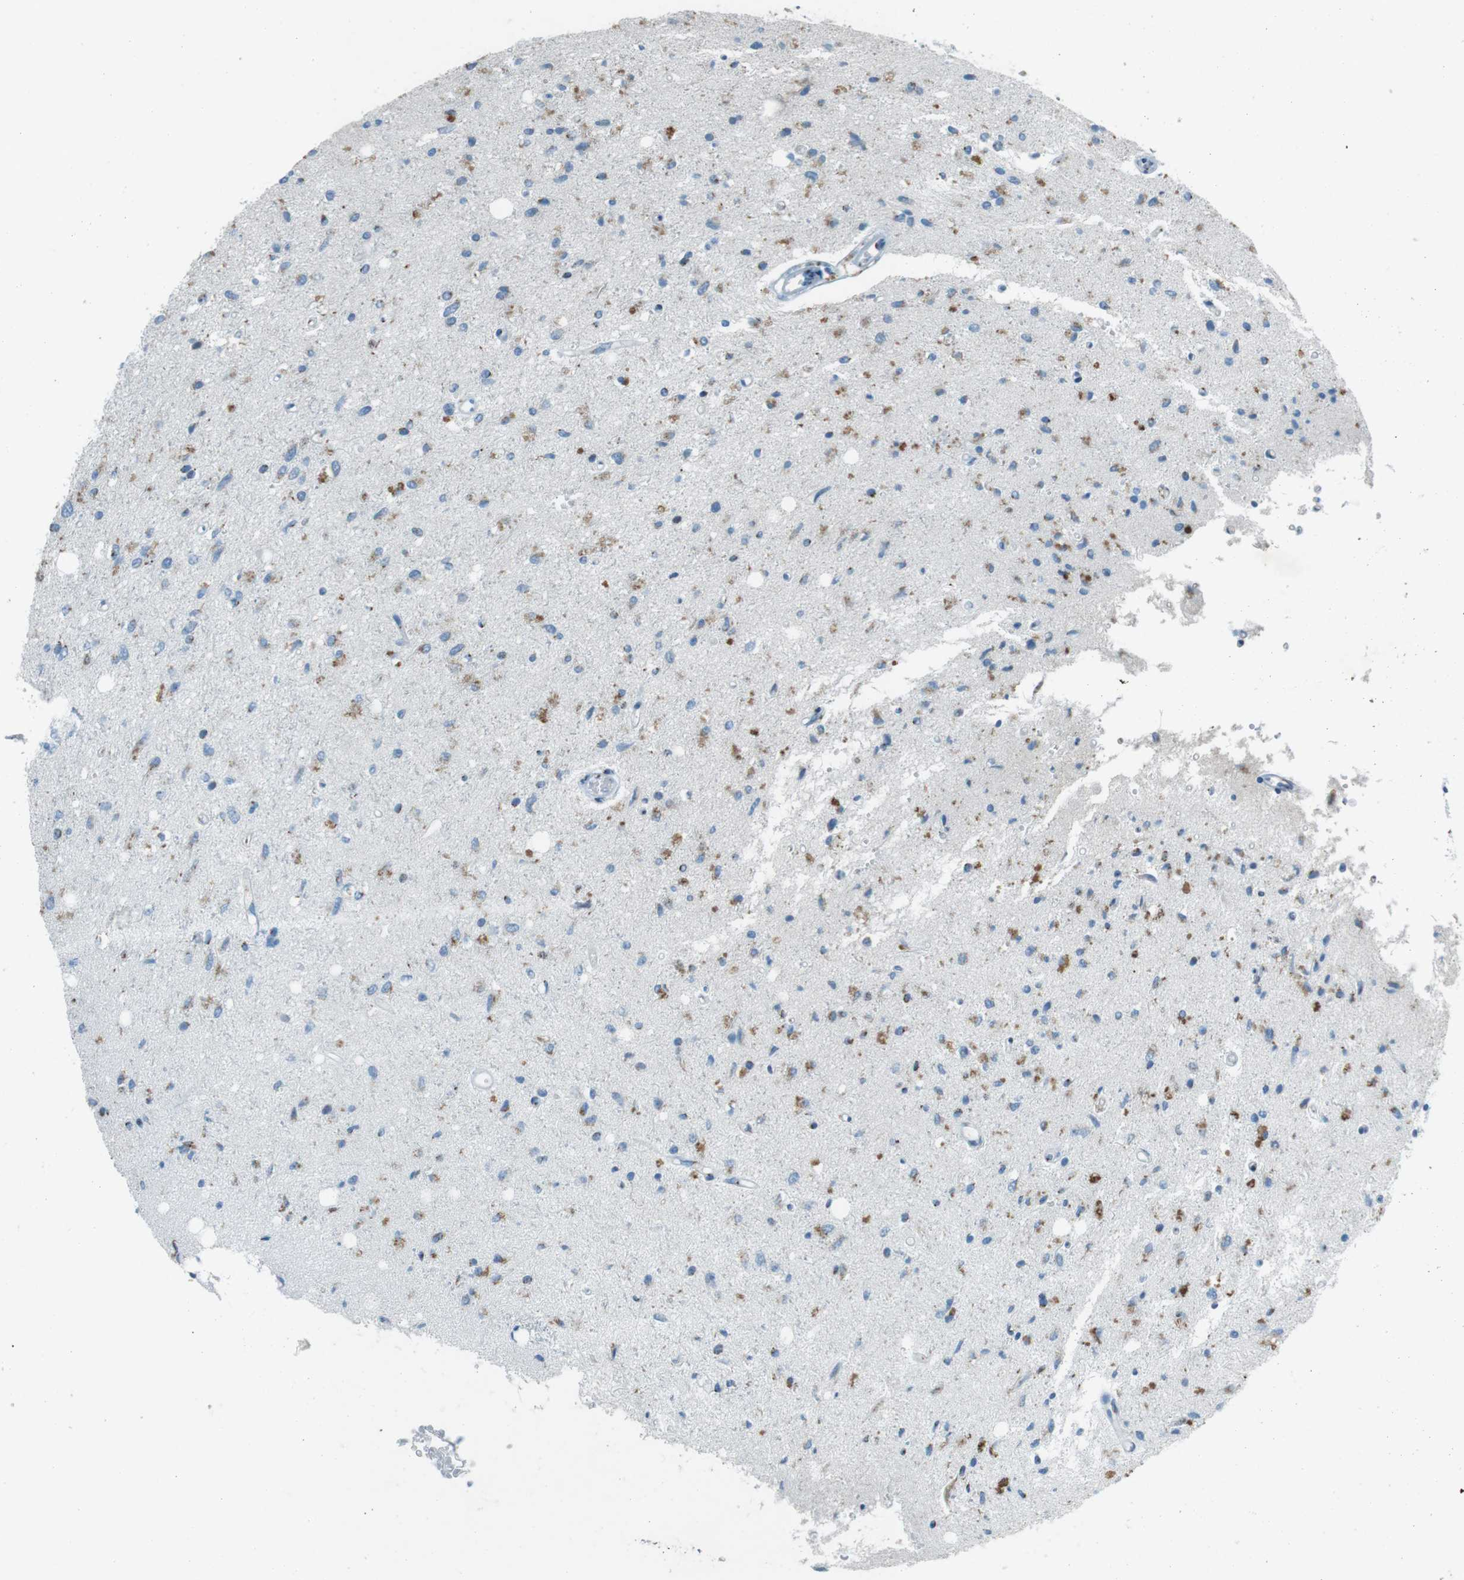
{"staining": {"intensity": "moderate", "quantity": "25%-75%", "location": "cytoplasmic/membranous"}, "tissue": "glioma", "cell_type": "Tumor cells", "image_type": "cancer", "snomed": [{"axis": "morphology", "description": "Glioma, malignant, Low grade"}, {"axis": "topography", "description": "Brain"}], "caption": "A medium amount of moderate cytoplasmic/membranous staining is appreciated in about 25%-75% of tumor cells in low-grade glioma (malignant) tissue. The staining was performed using DAB to visualize the protein expression in brown, while the nuclei were stained in blue with hematoxylin (Magnification: 20x).", "gene": "TXNDC15", "patient": {"sex": "male", "age": 77}}